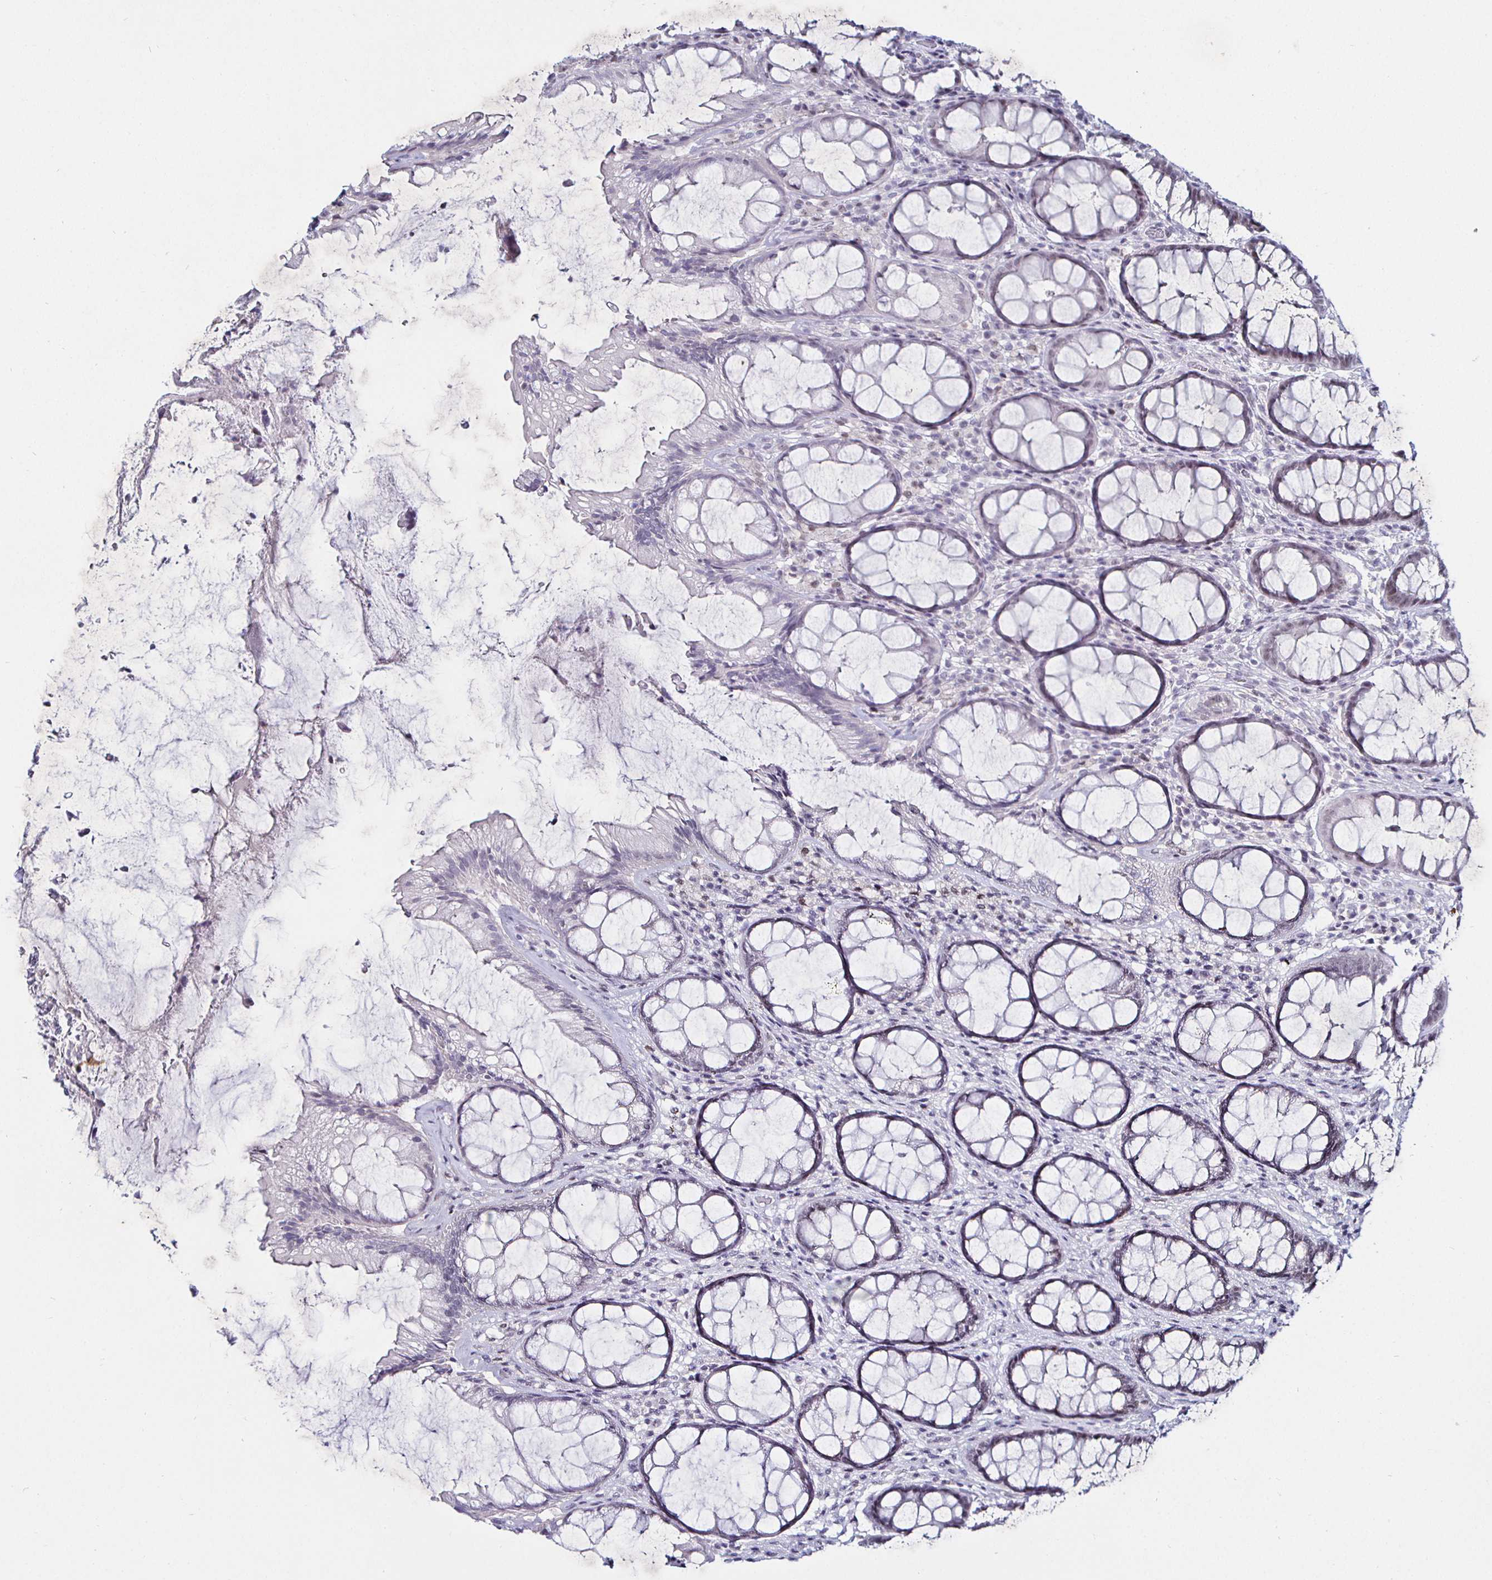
{"staining": {"intensity": "weak", "quantity": "25%-75%", "location": "nuclear"}, "tissue": "rectum", "cell_type": "Glandular cells", "image_type": "normal", "snomed": [{"axis": "morphology", "description": "Normal tissue, NOS"}, {"axis": "topography", "description": "Rectum"}], "caption": "Immunohistochemical staining of unremarkable rectum shows low levels of weak nuclear staining in approximately 25%-75% of glandular cells.", "gene": "MLH1", "patient": {"sex": "male", "age": 72}}